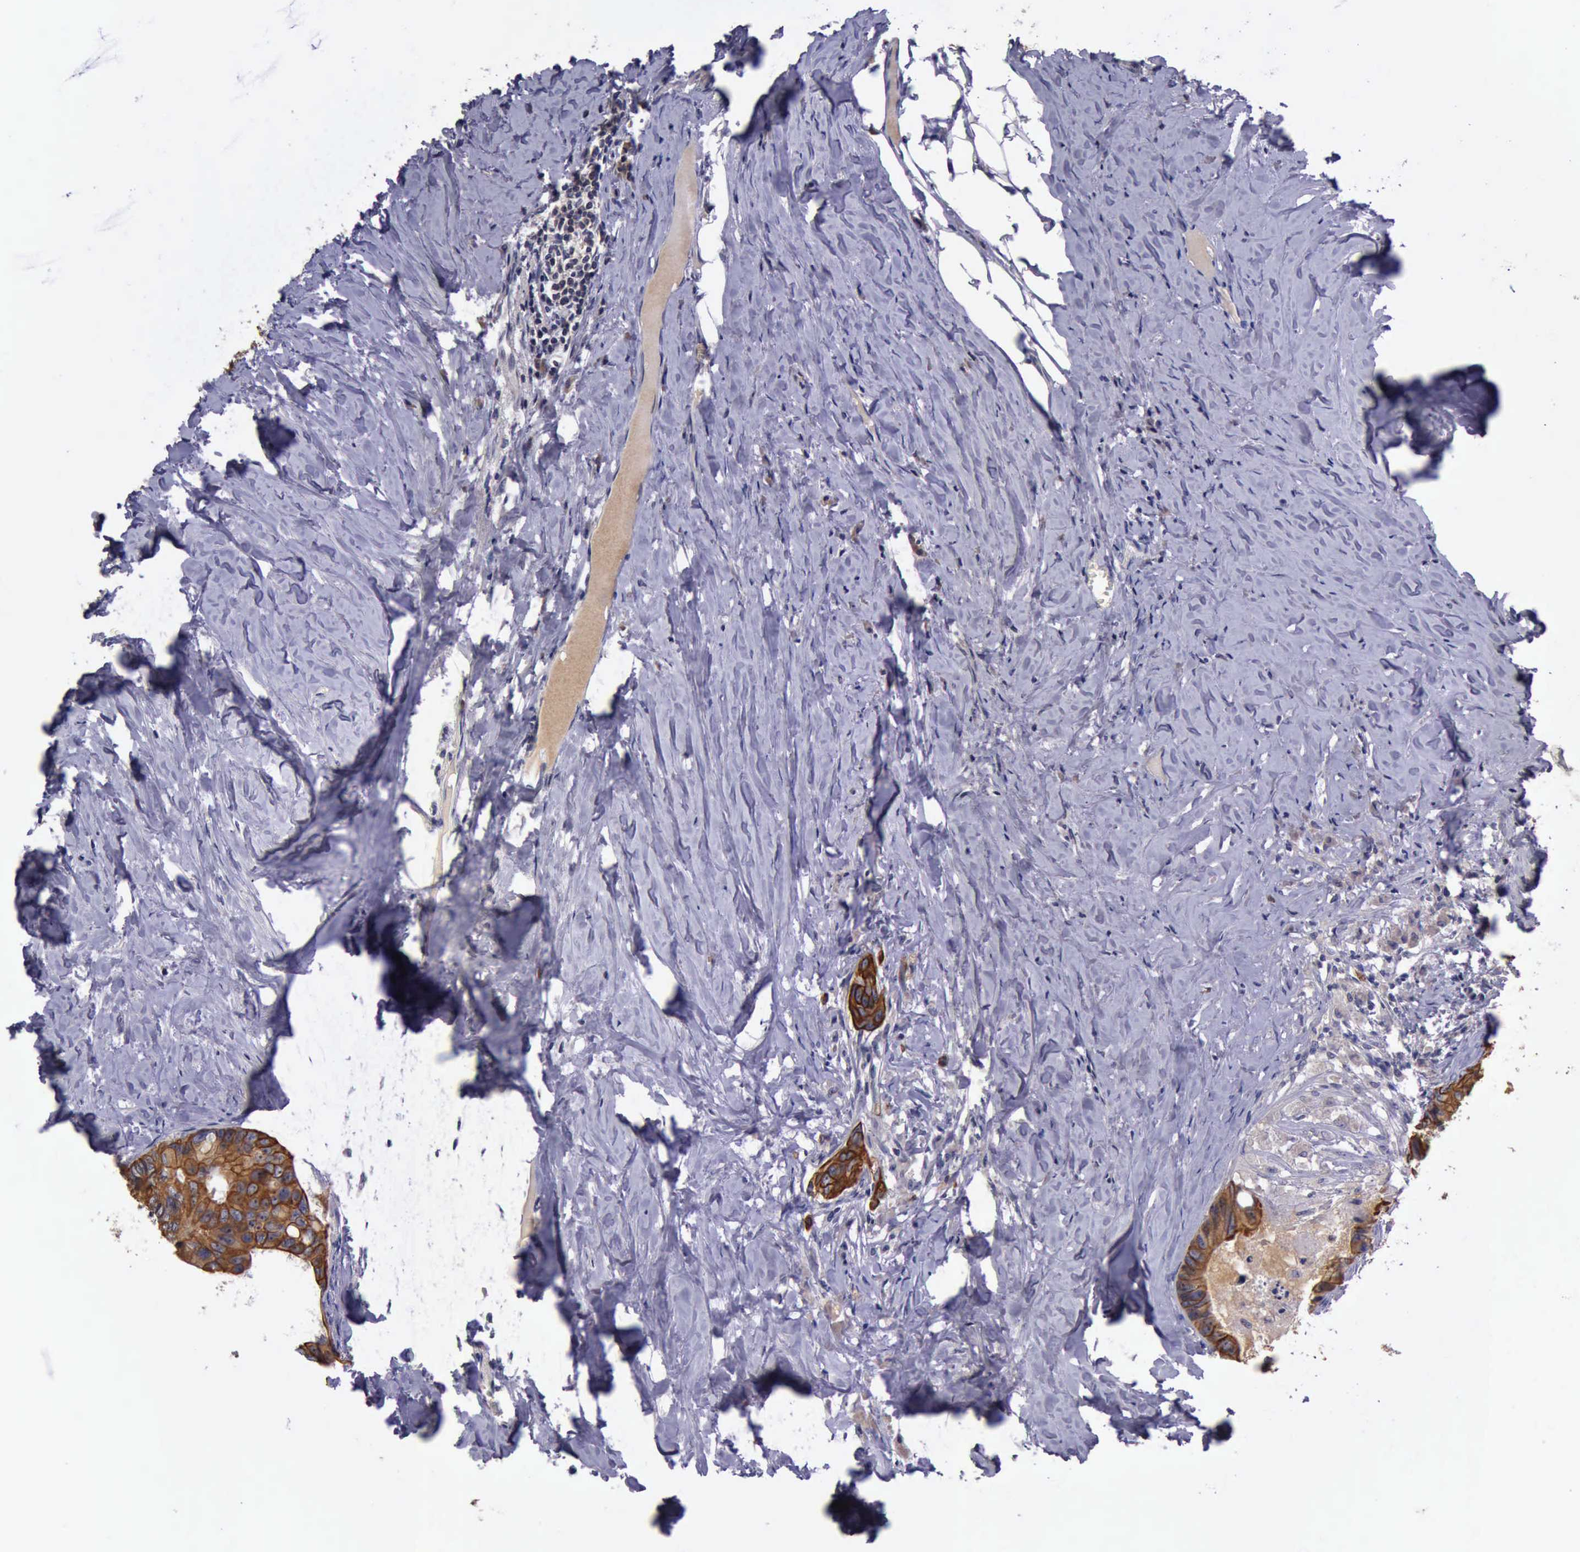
{"staining": {"intensity": "moderate", "quantity": ">75%", "location": "cytoplasmic/membranous"}, "tissue": "colorectal cancer", "cell_type": "Tumor cells", "image_type": "cancer", "snomed": [{"axis": "morphology", "description": "Adenocarcinoma, NOS"}, {"axis": "topography", "description": "Colon"}], "caption": "Colorectal cancer stained with DAB (3,3'-diaminobenzidine) immunohistochemistry (IHC) shows medium levels of moderate cytoplasmic/membranous positivity in about >75% of tumor cells.", "gene": "RAB39B", "patient": {"sex": "female", "age": 55}}